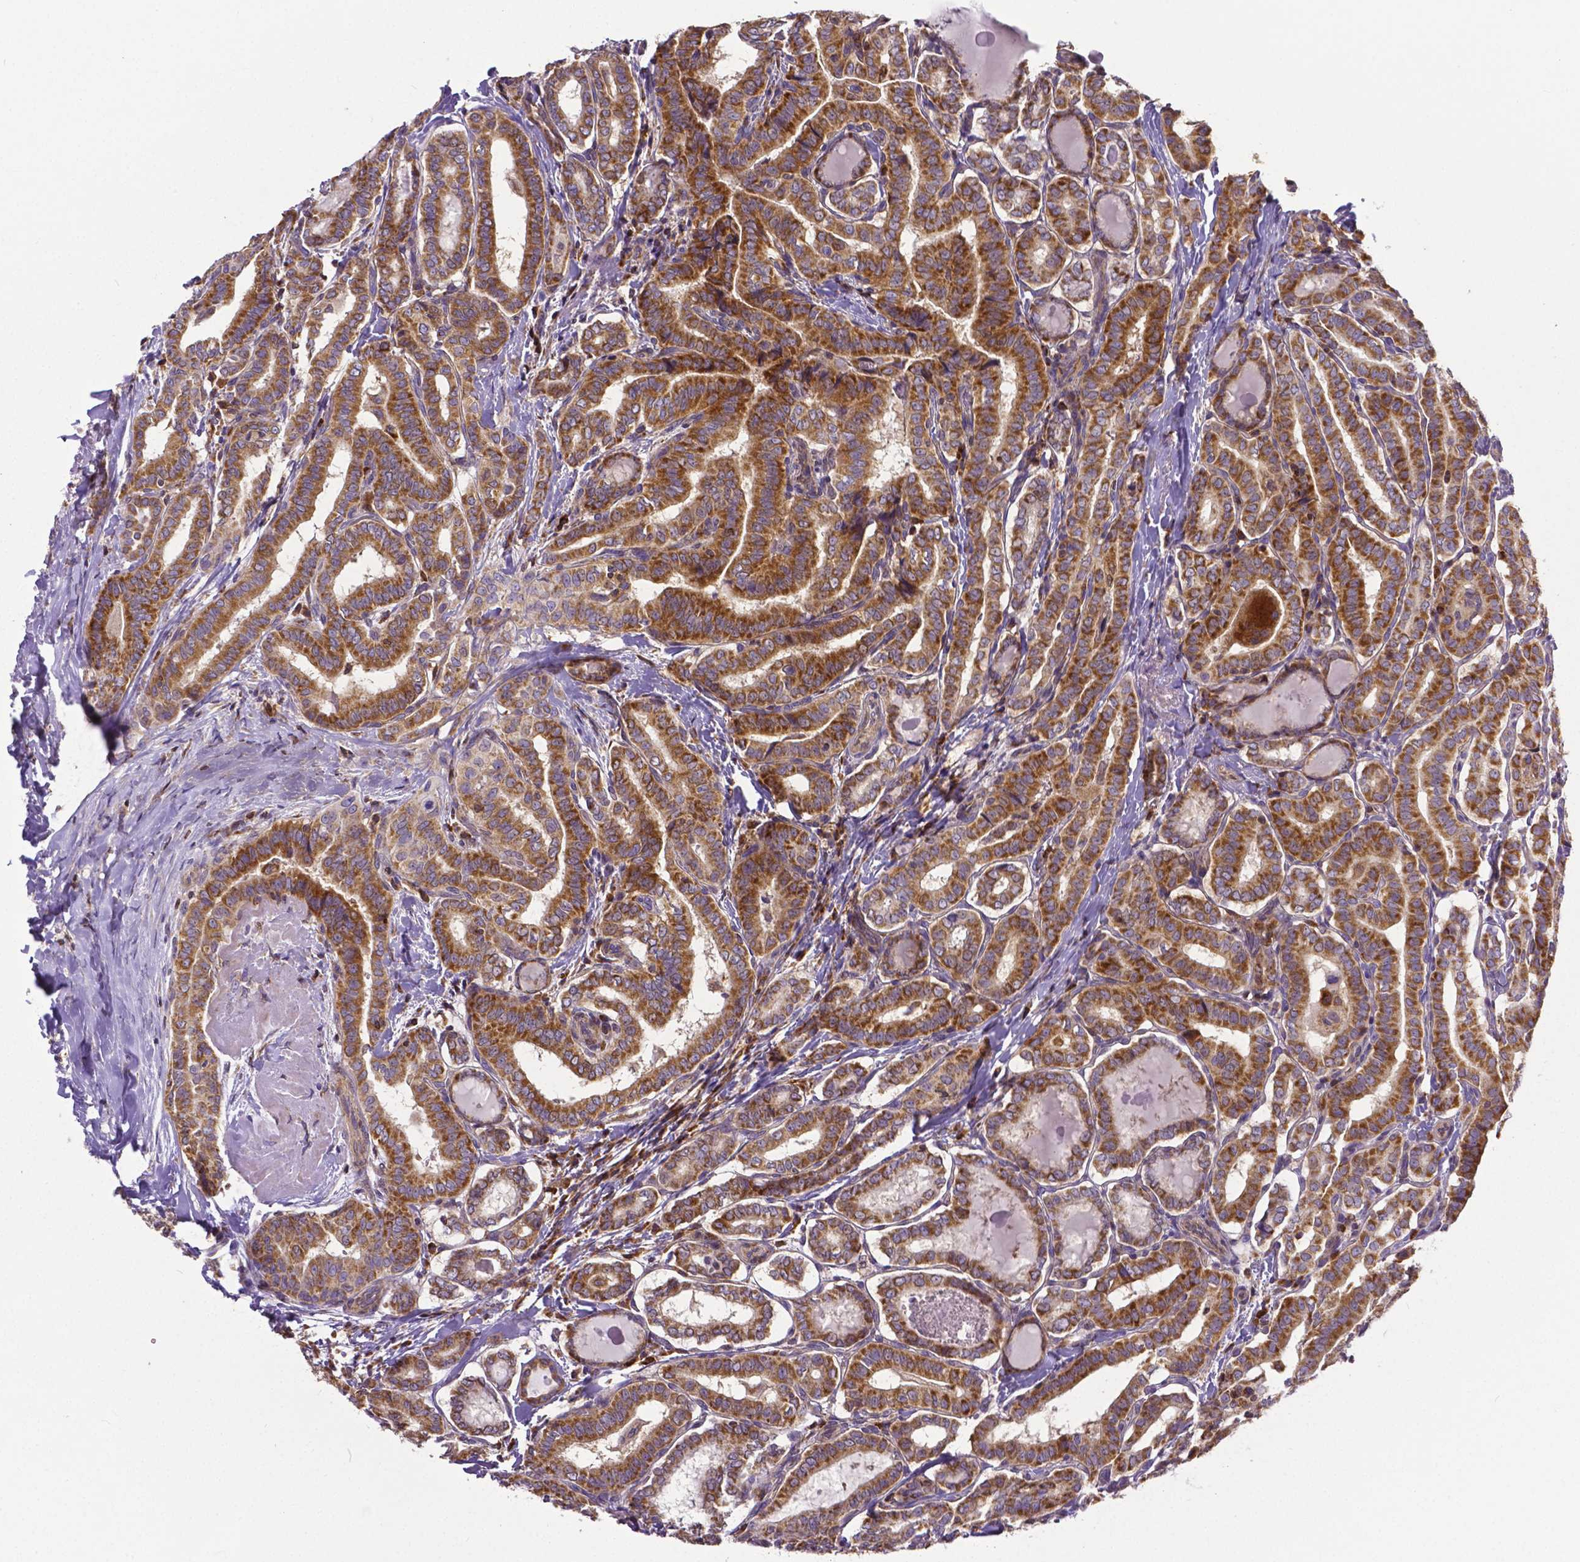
{"staining": {"intensity": "strong", "quantity": ">75%", "location": "cytoplasmic/membranous"}, "tissue": "thyroid cancer", "cell_type": "Tumor cells", "image_type": "cancer", "snomed": [{"axis": "morphology", "description": "Papillary adenocarcinoma, NOS"}, {"axis": "morphology", "description": "Papillary adenoma metastatic"}, {"axis": "topography", "description": "Thyroid gland"}], "caption": "Papillary adenoma metastatic (thyroid) stained for a protein (brown) exhibits strong cytoplasmic/membranous positive expression in about >75% of tumor cells.", "gene": "MCL1", "patient": {"sex": "female", "age": 50}}